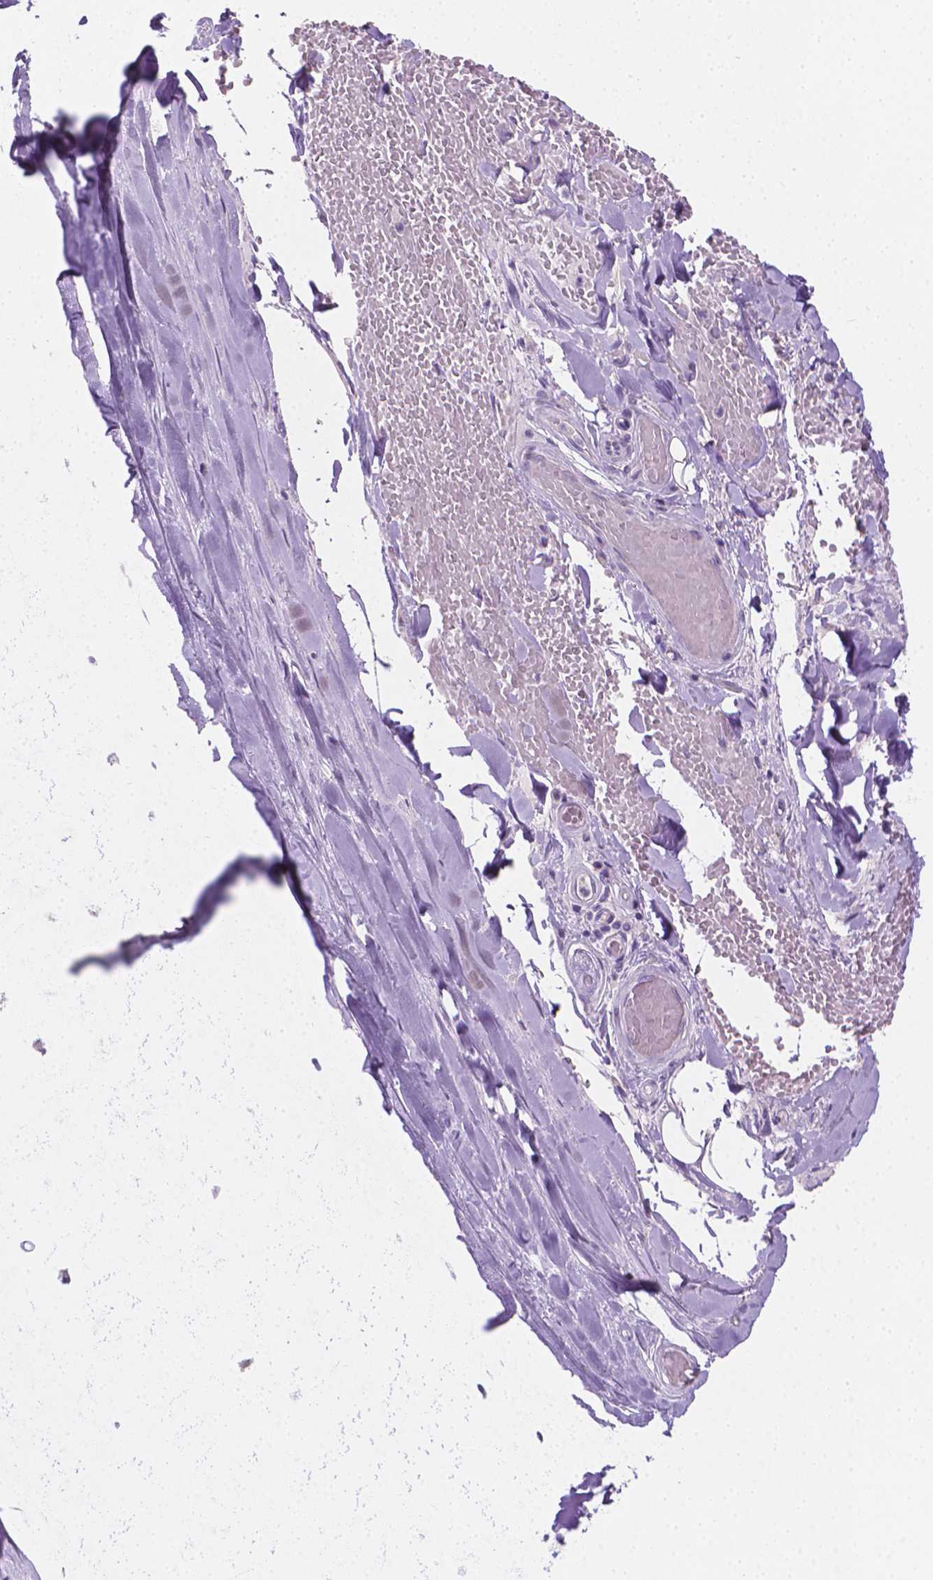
{"staining": {"intensity": "negative", "quantity": "none", "location": "none"}, "tissue": "adipose tissue", "cell_type": "Adipocytes", "image_type": "normal", "snomed": [{"axis": "morphology", "description": "Normal tissue, NOS"}, {"axis": "topography", "description": "Cartilage tissue"}, {"axis": "topography", "description": "Bronchus"}], "caption": "Immunohistochemistry of unremarkable adipose tissue shows no positivity in adipocytes. (Stains: DAB immunohistochemistry with hematoxylin counter stain, Microscopy: brightfield microscopy at high magnification).", "gene": "TNNI2", "patient": {"sex": "male", "age": 64}}